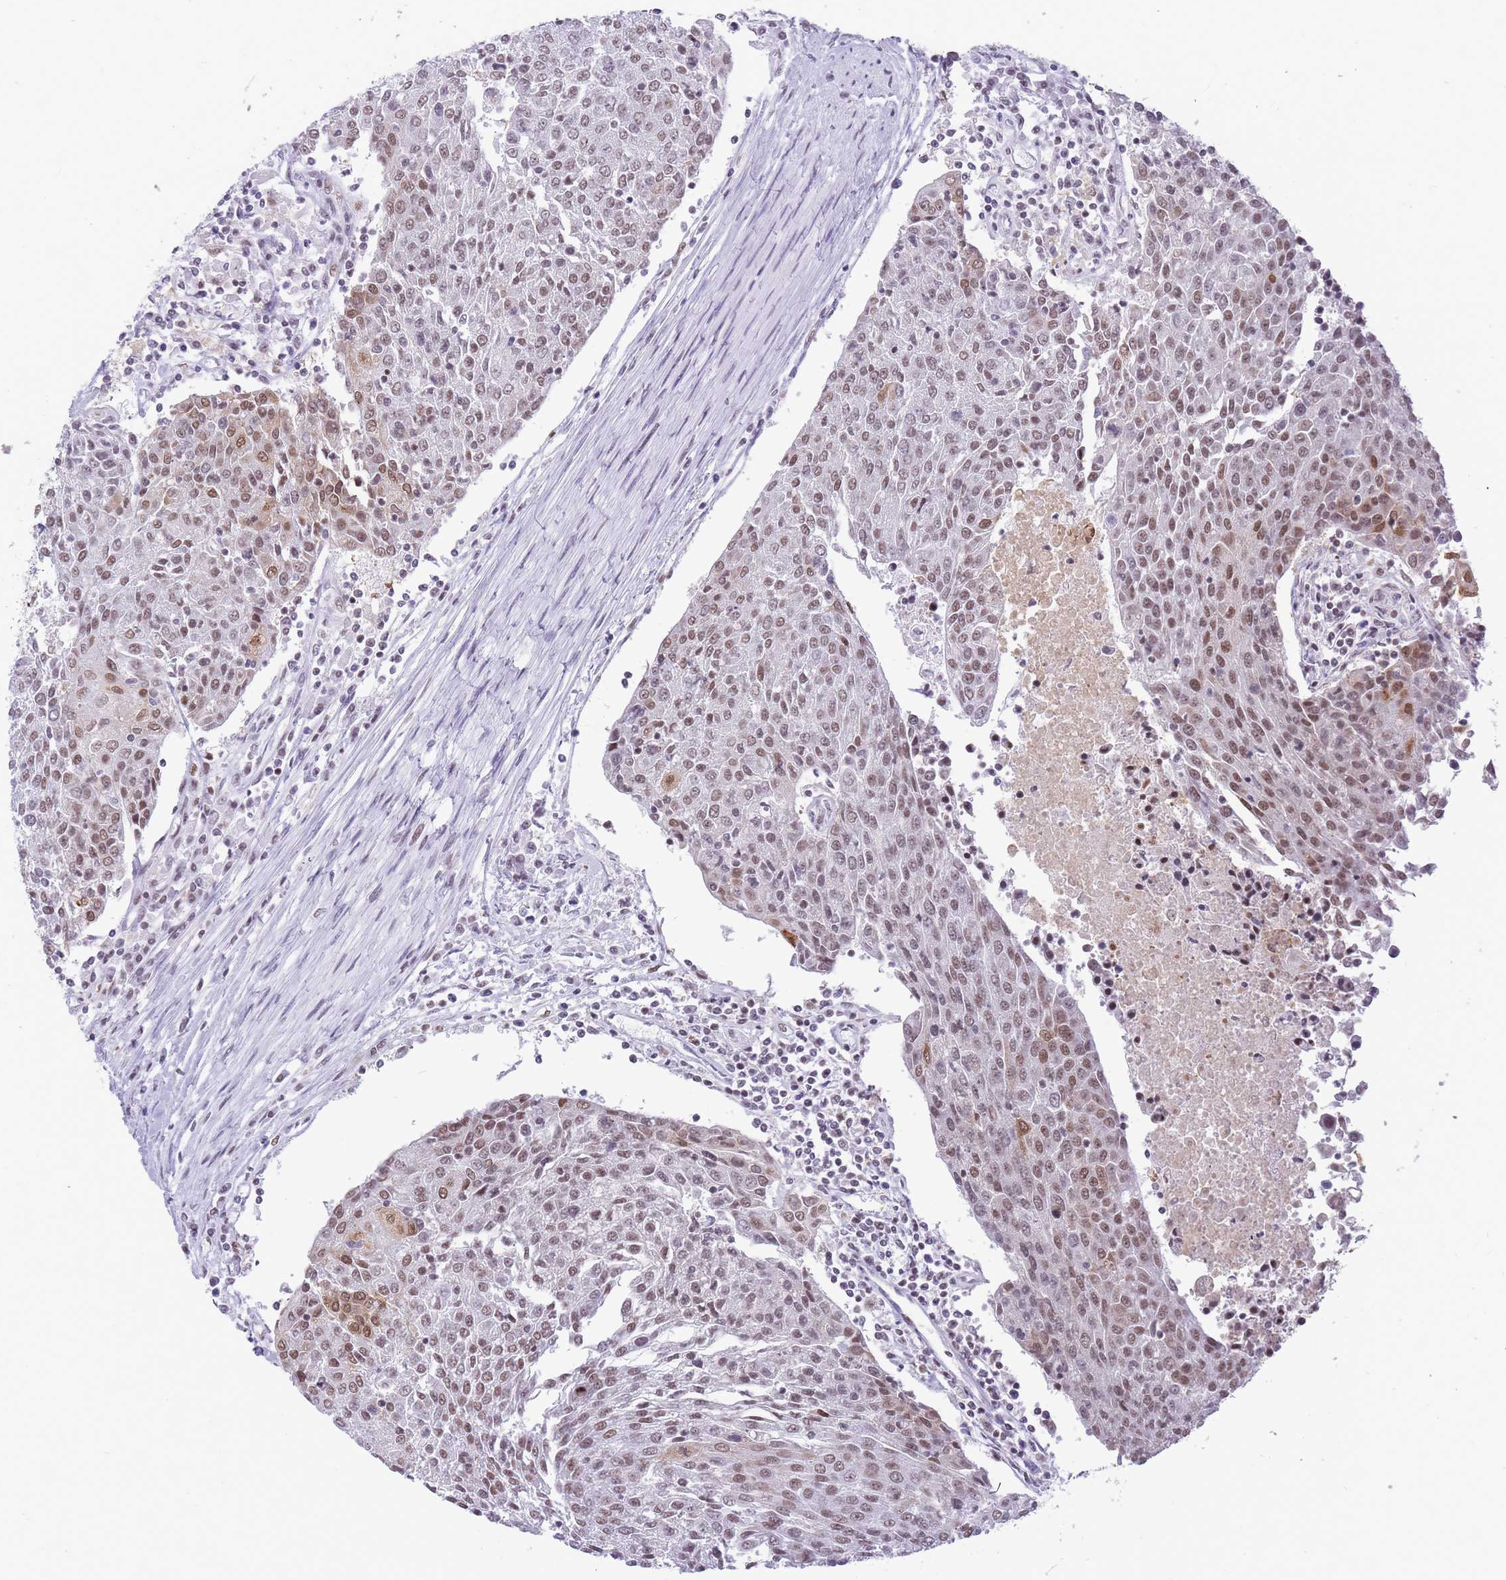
{"staining": {"intensity": "moderate", "quantity": ">75%", "location": "nuclear"}, "tissue": "urothelial cancer", "cell_type": "Tumor cells", "image_type": "cancer", "snomed": [{"axis": "morphology", "description": "Urothelial carcinoma, High grade"}, {"axis": "topography", "description": "Urinary bladder"}], "caption": "Urothelial cancer was stained to show a protein in brown. There is medium levels of moderate nuclear positivity in about >75% of tumor cells. The staining was performed using DAB, with brown indicating positive protein expression. Nuclei are stained blue with hematoxylin.", "gene": "HNRNPUL1", "patient": {"sex": "female", "age": 85}}